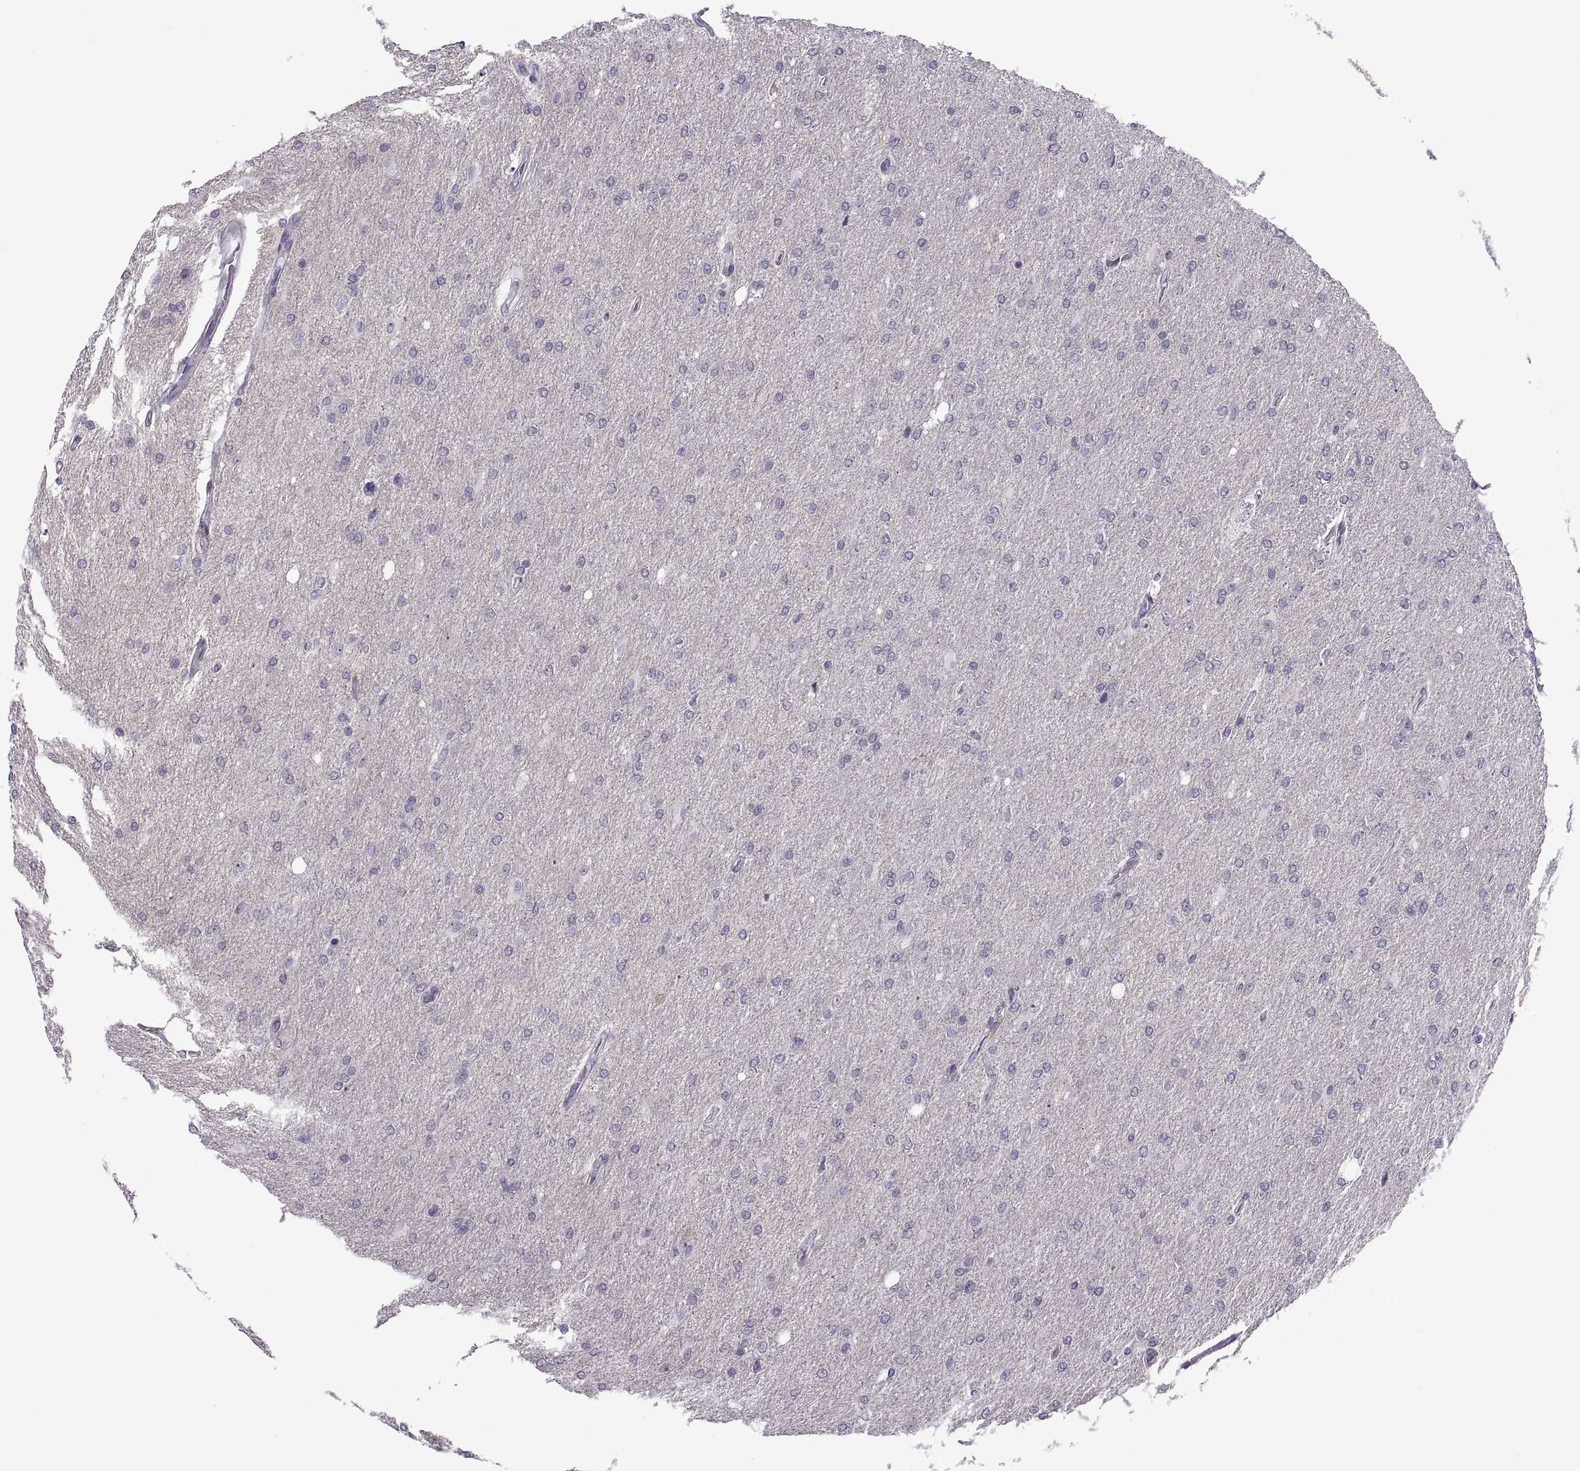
{"staining": {"intensity": "negative", "quantity": "none", "location": "none"}, "tissue": "glioma", "cell_type": "Tumor cells", "image_type": "cancer", "snomed": [{"axis": "morphology", "description": "Glioma, malignant, High grade"}, {"axis": "topography", "description": "Cerebral cortex"}], "caption": "Tumor cells show no significant staining in malignant glioma (high-grade). (Brightfield microscopy of DAB (3,3'-diaminobenzidine) immunohistochemistry at high magnification).", "gene": "TBC1D3G", "patient": {"sex": "male", "age": 70}}